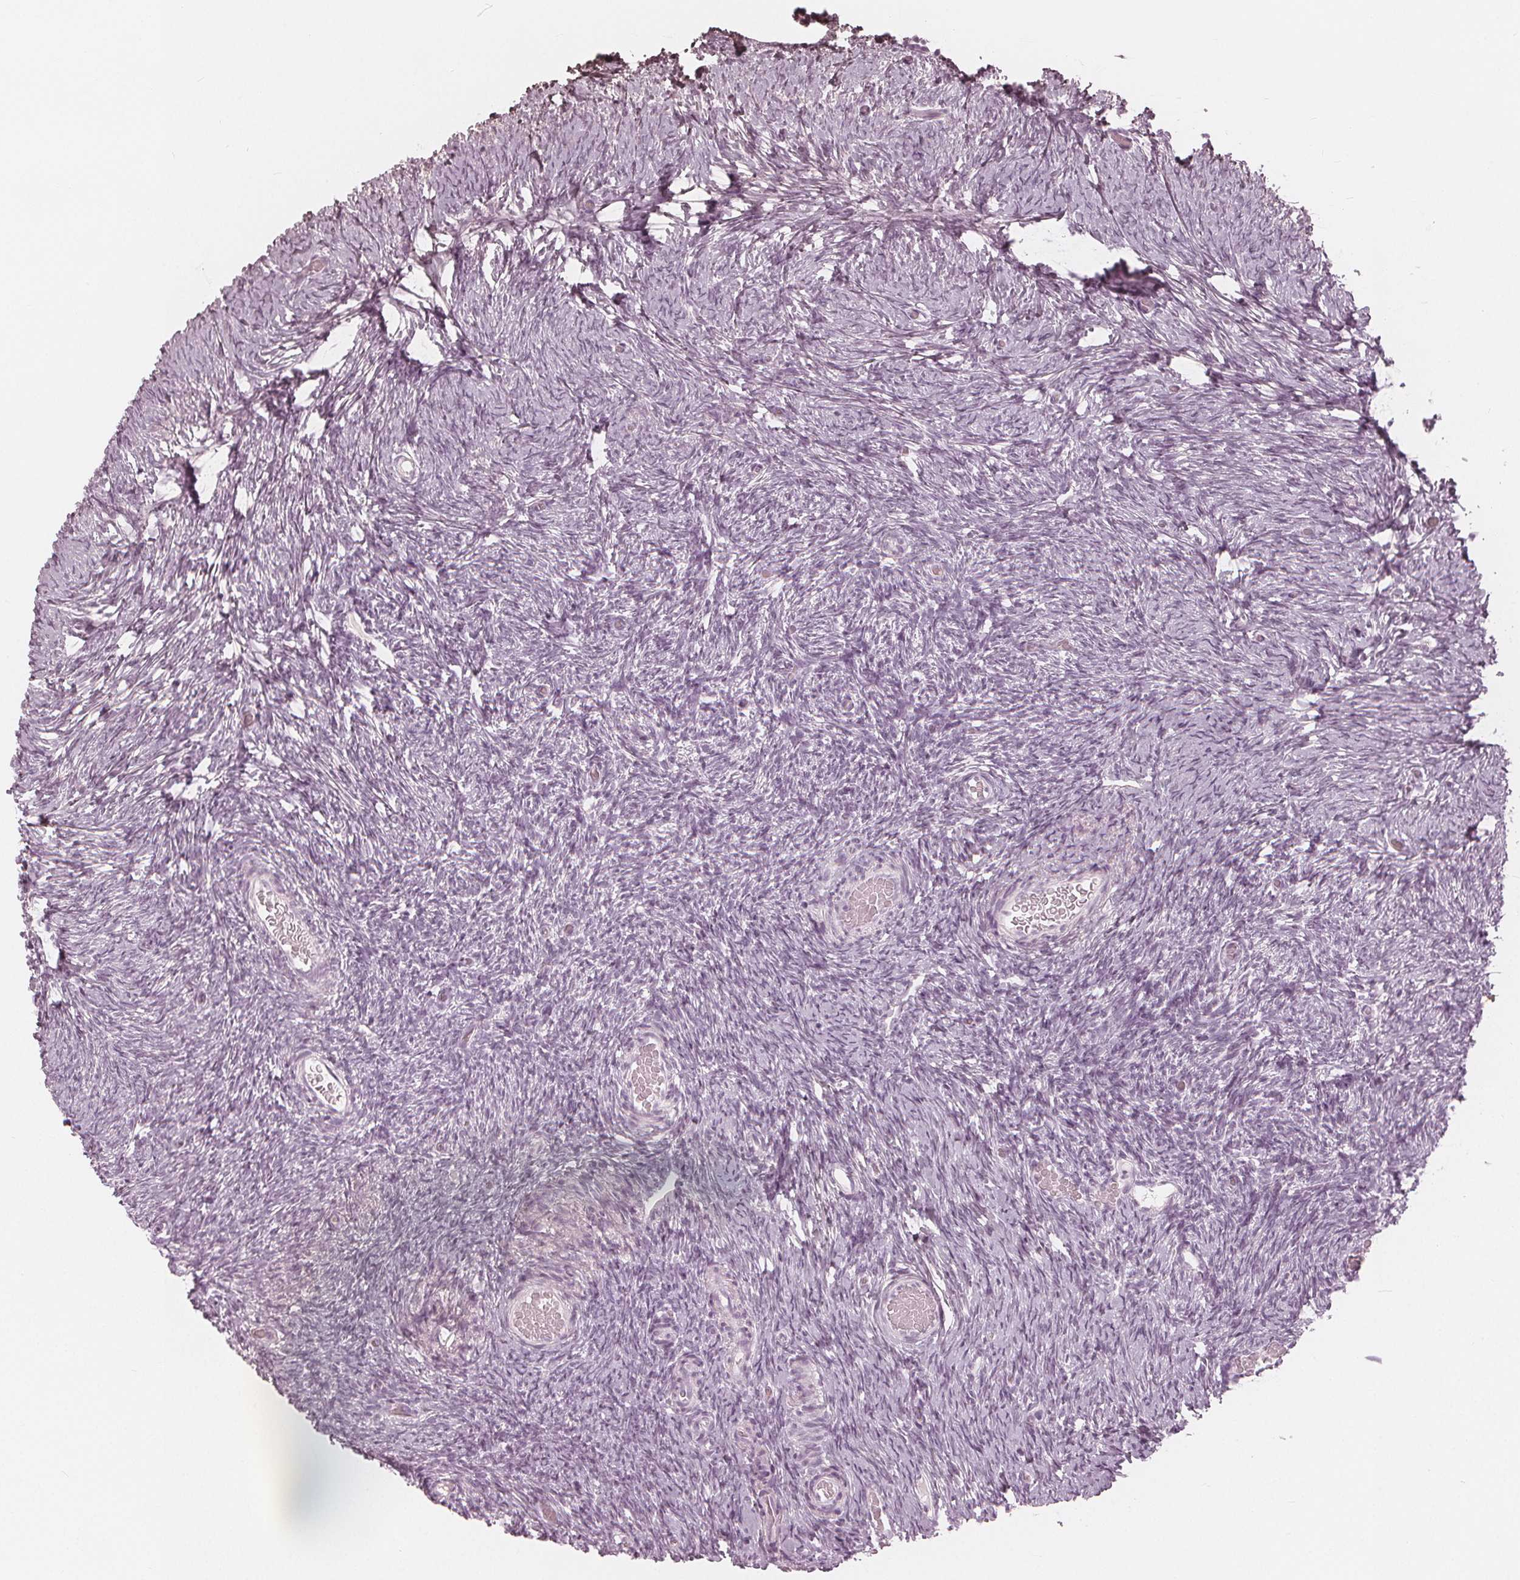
{"staining": {"intensity": "negative", "quantity": "none", "location": "none"}, "tissue": "ovary", "cell_type": "Follicle cells", "image_type": "normal", "snomed": [{"axis": "morphology", "description": "Normal tissue, NOS"}, {"axis": "topography", "description": "Ovary"}], "caption": "DAB (3,3'-diaminobenzidine) immunohistochemical staining of normal human ovary reveals no significant positivity in follicle cells. The staining is performed using DAB (3,3'-diaminobenzidine) brown chromogen with nuclei counter-stained in using hematoxylin.", "gene": "PAEP", "patient": {"sex": "female", "age": 39}}